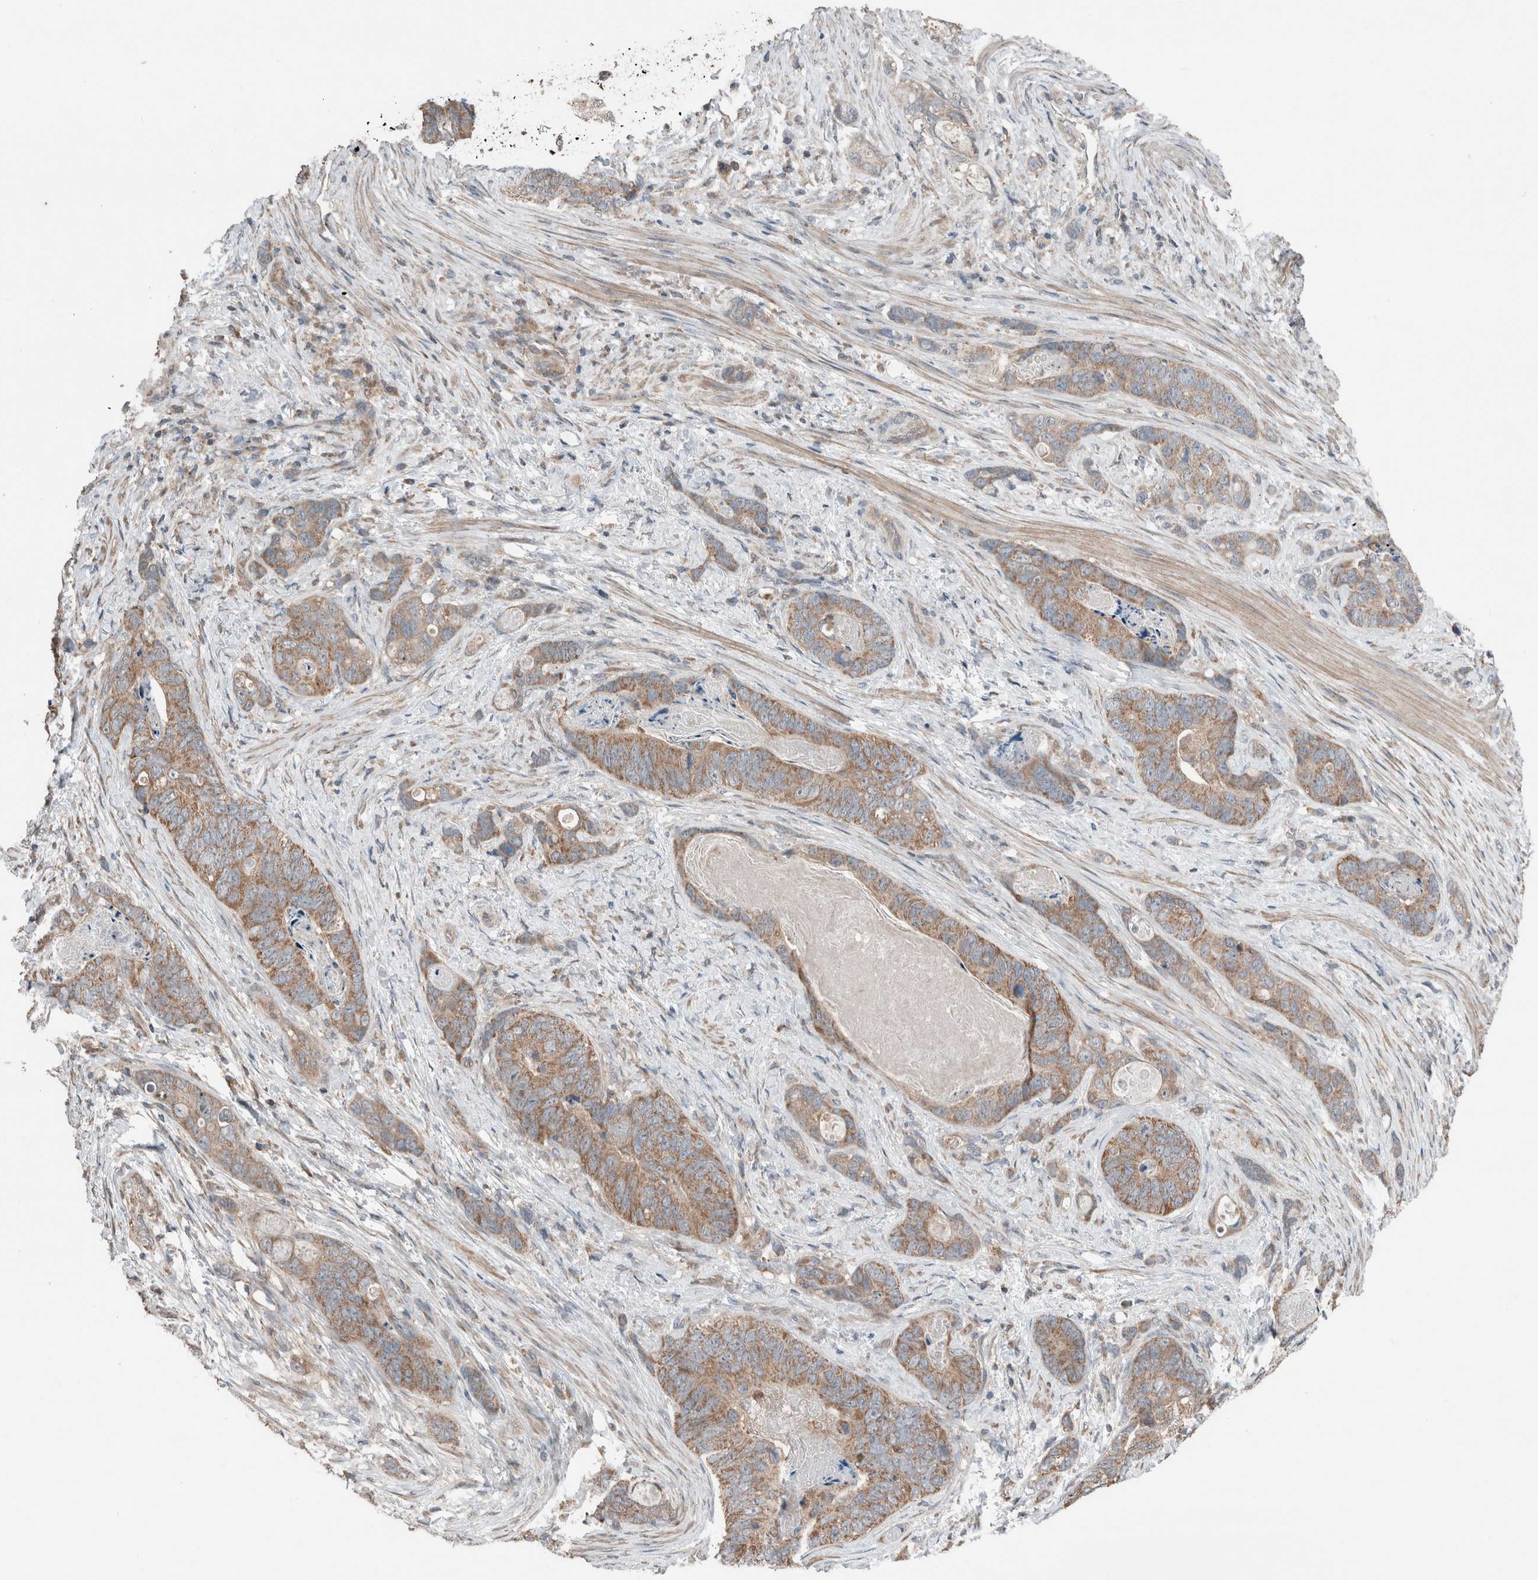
{"staining": {"intensity": "moderate", "quantity": ">75%", "location": "cytoplasmic/membranous"}, "tissue": "stomach cancer", "cell_type": "Tumor cells", "image_type": "cancer", "snomed": [{"axis": "morphology", "description": "Normal tissue, NOS"}, {"axis": "morphology", "description": "Adenocarcinoma, NOS"}, {"axis": "topography", "description": "Stomach"}], "caption": "A brown stain highlights moderate cytoplasmic/membranous positivity of a protein in stomach cancer tumor cells.", "gene": "KLK14", "patient": {"sex": "female", "age": 89}}